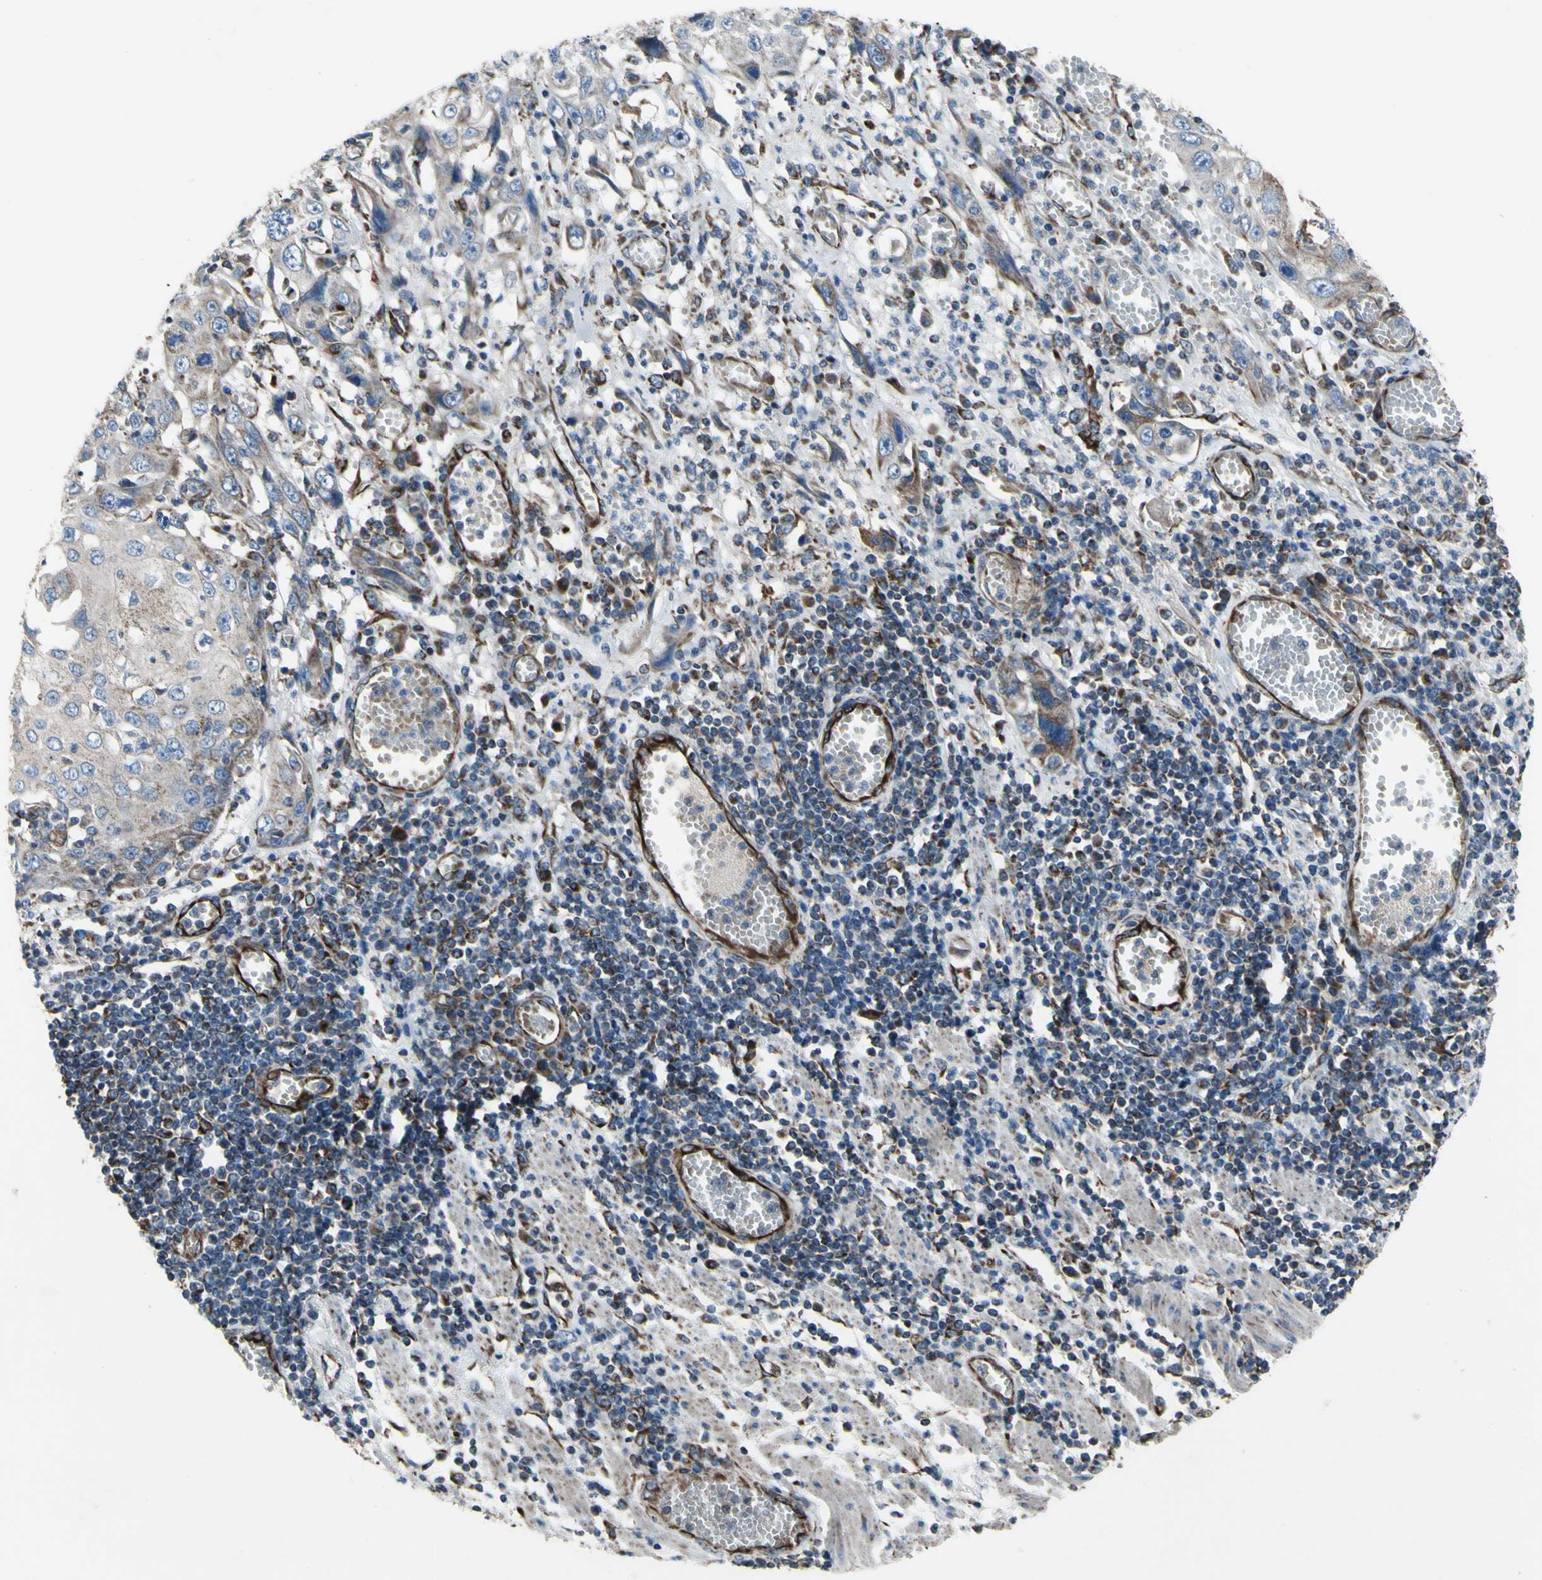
{"staining": {"intensity": "weak", "quantity": "25%-75%", "location": "cytoplasmic/membranous"}, "tissue": "esophagus", "cell_type": "Squamous epithelial cells", "image_type": "normal", "snomed": [{"axis": "morphology", "description": "Normal tissue, NOS"}, {"axis": "morphology", "description": "Squamous cell carcinoma, NOS"}, {"axis": "topography", "description": "Esophagus"}], "caption": "The histopathology image shows staining of benign esophagus, revealing weak cytoplasmic/membranous protein expression (brown color) within squamous epithelial cells. (DAB (3,3'-diaminobenzidine) IHC, brown staining for protein, blue staining for nuclei).", "gene": "EMC7", "patient": {"sex": "male", "age": 65}}